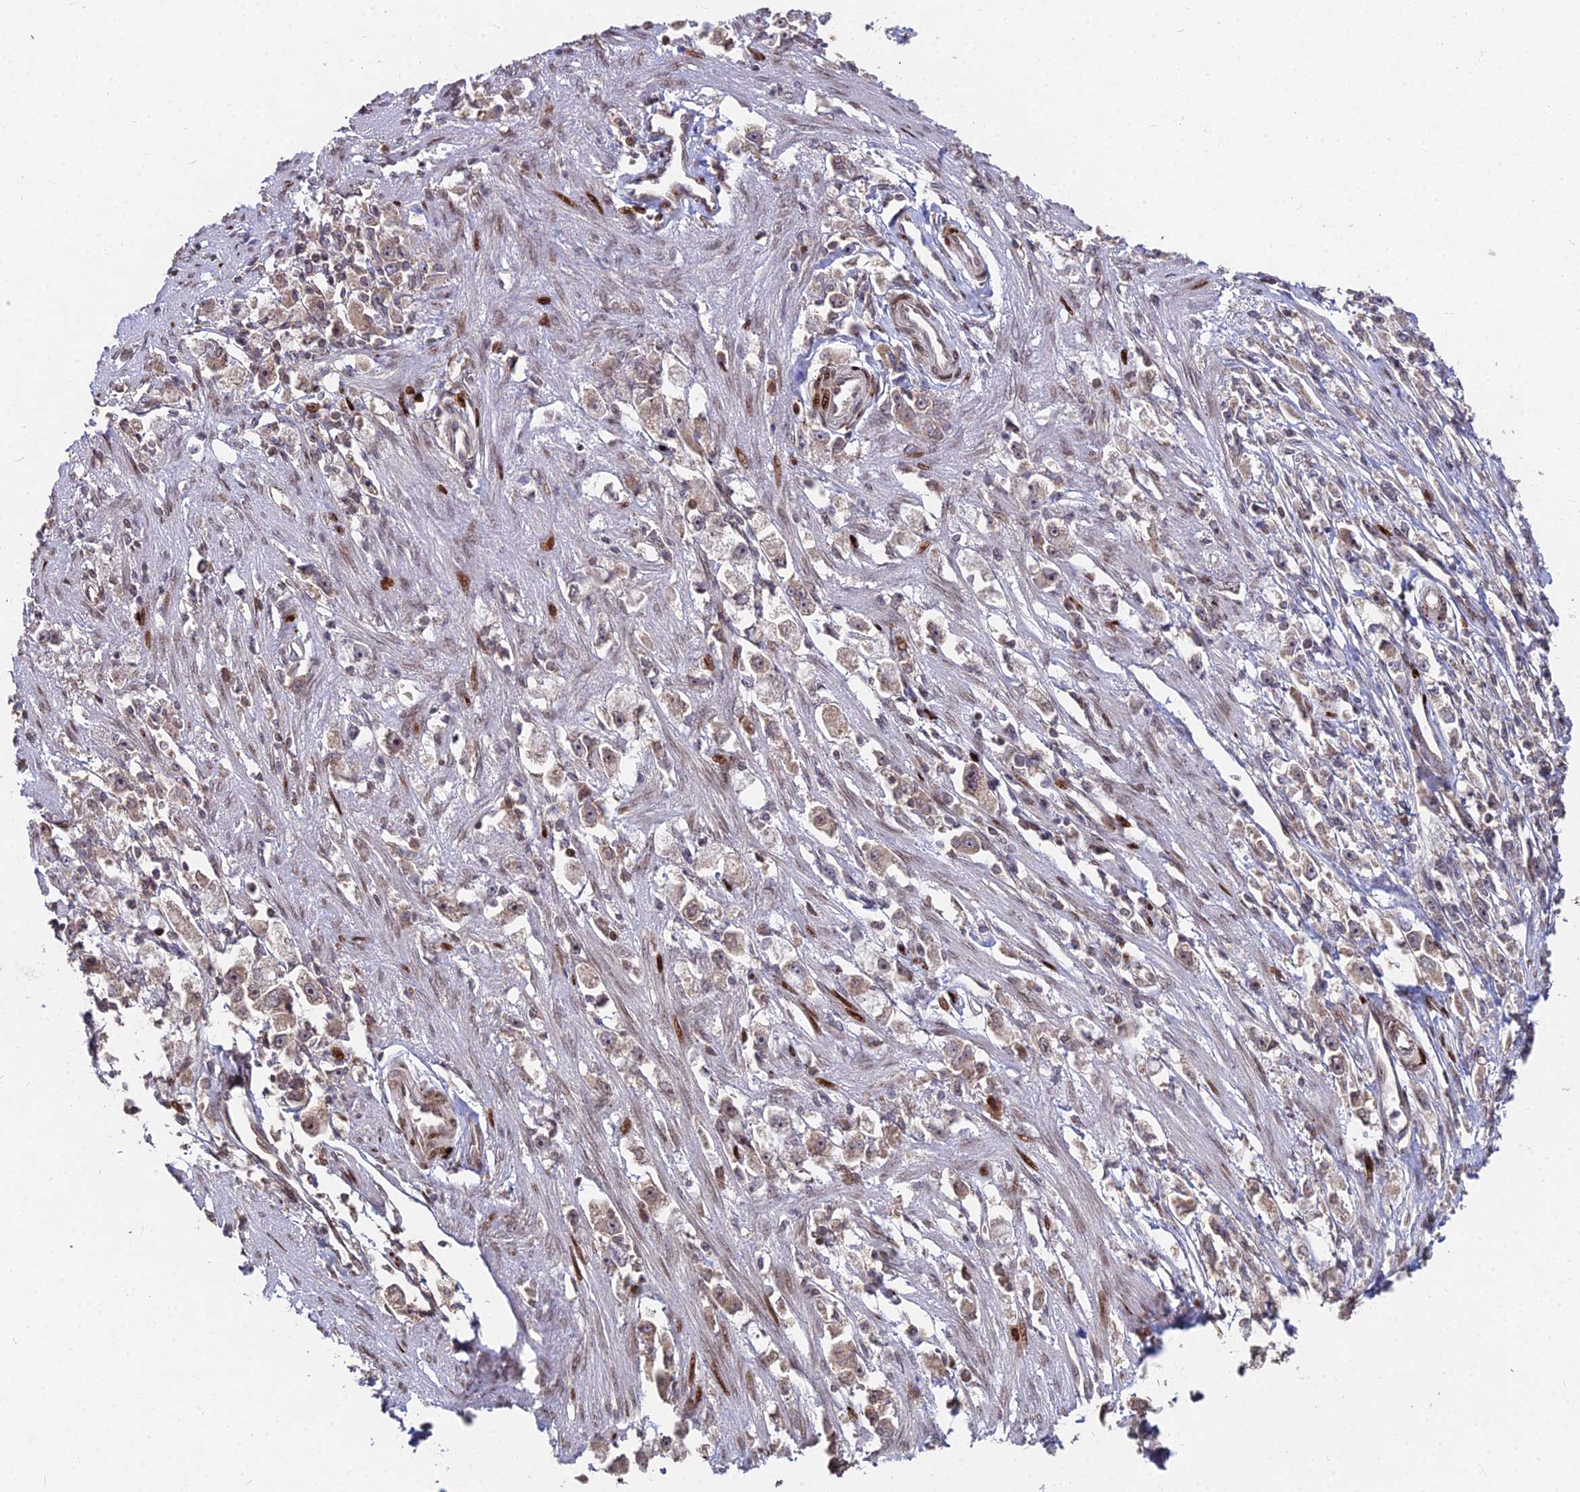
{"staining": {"intensity": "weak", "quantity": ">75%", "location": "cytoplasmic/membranous,nuclear"}, "tissue": "stomach cancer", "cell_type": "Tumor cells", "image_type": "cancer", "snomed": [{"axis": "morphology", "description": "Adenocarcinoma, NOS"}, {"axis": "topography", "description": "Stomach"}], "caption": "Immunohistochemistry (IHC) of stomach cancer (adenocarcinoma) demonstrates low levels of weak cytoplasmic/membranous and nuclear staining in about >75% of tumor cells. The staining is performed using DAB brown chromogen to label protein expression. The nuclei are counter-stained blue using hematoxylin.", "gene": "RBMS2", "patient": {"sex": "female", "age": 59}}